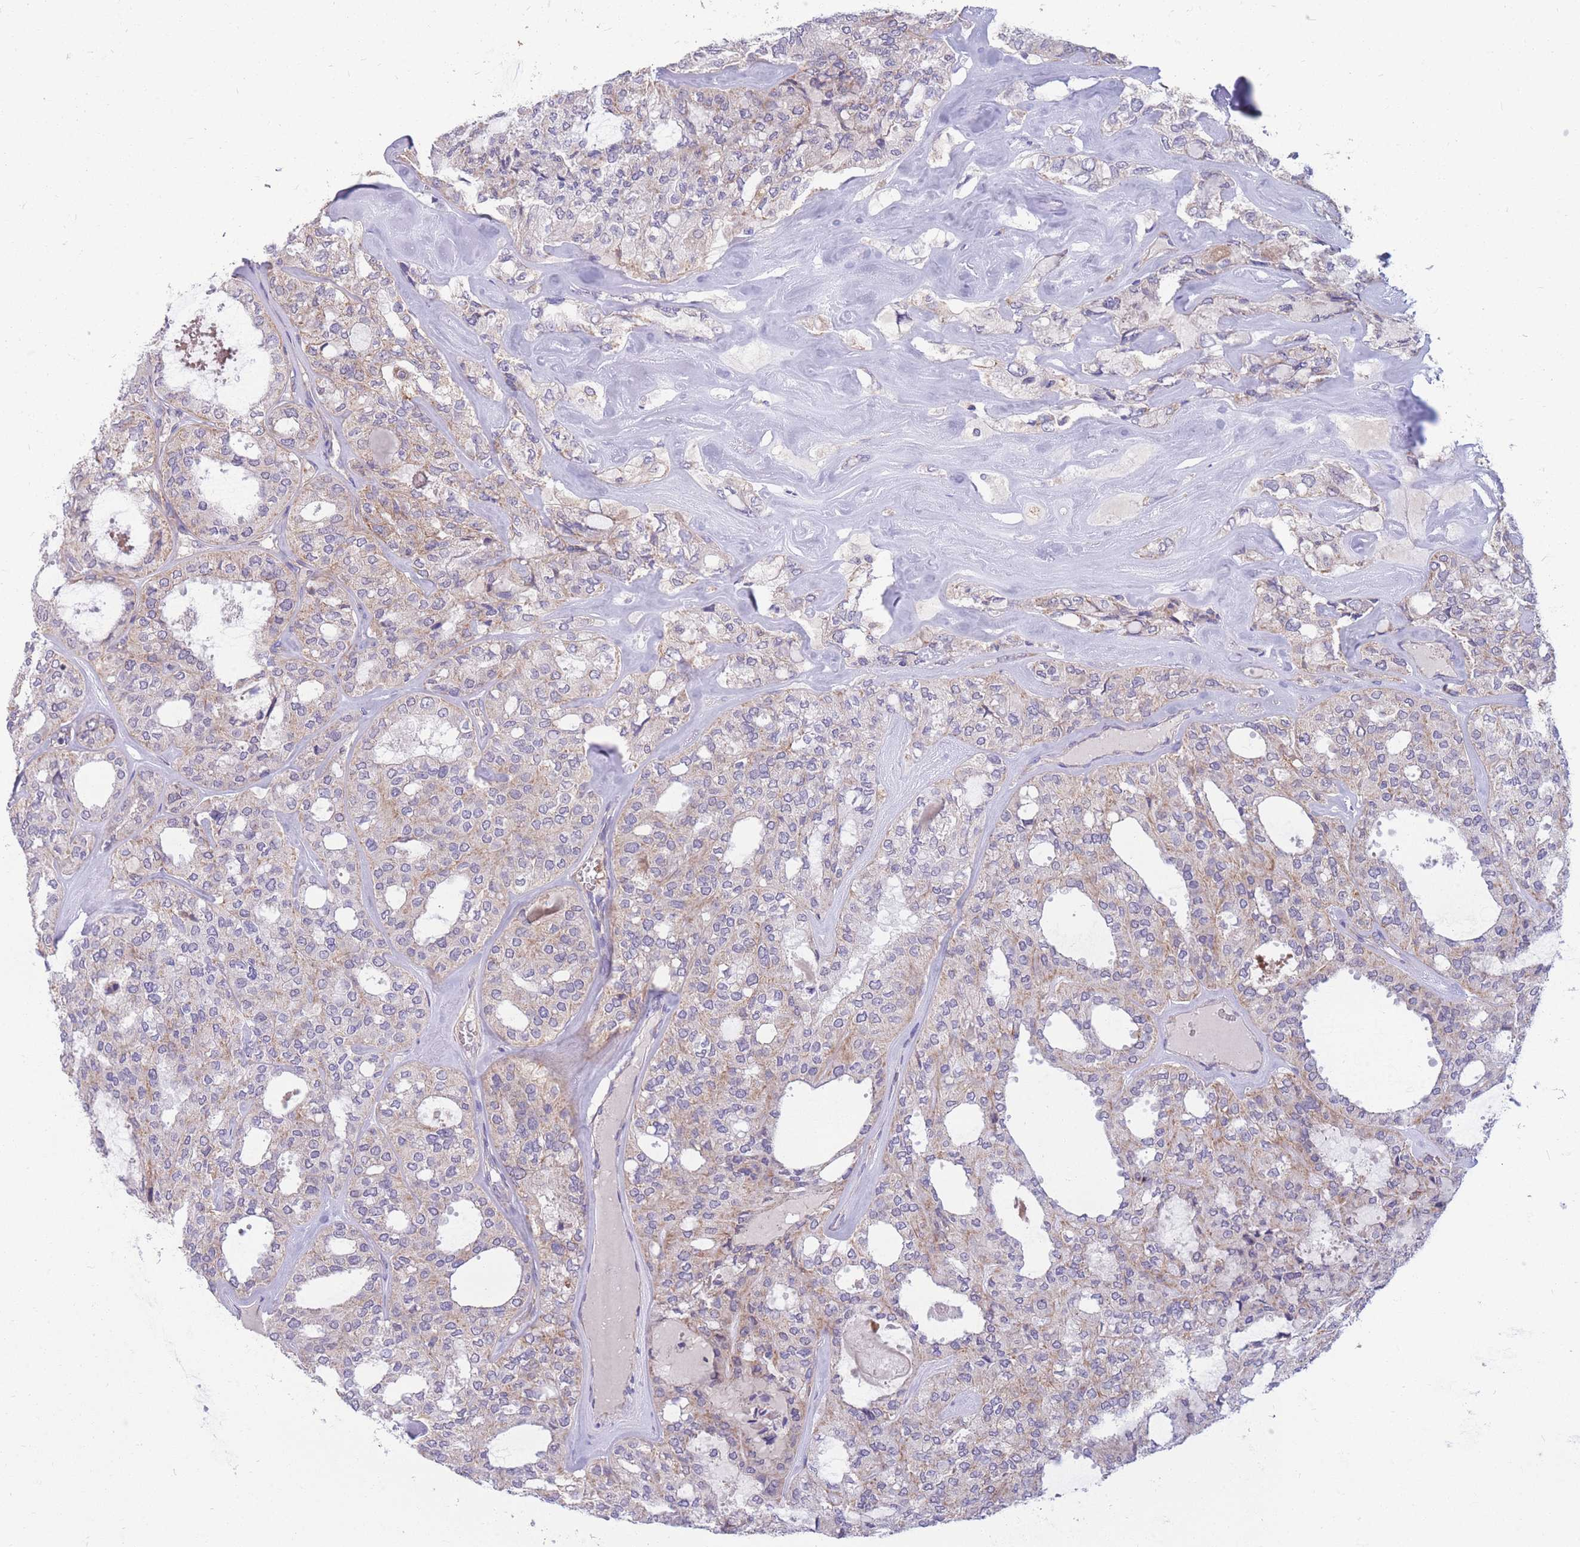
{"staining": {"intensity": "negative", "quantity": "none", "location": "none"}, "tissue": "thyroid cancer", "cell_type": "Tumor cells", "image_type": "cancer", "snomed": [{"axis": "morphology", "description": "Follicular adenoma carcinoma, NOS"}, {"axis": "topography", "description": "Thyroid gland"}], "caption": "Immunohistochemical staining of human thyroid follicular adenoma carcinoma exhibits no significant staining in tumor cells.", "gene": "MRPS9", "patient": {"sex": "male", "age": 75}}